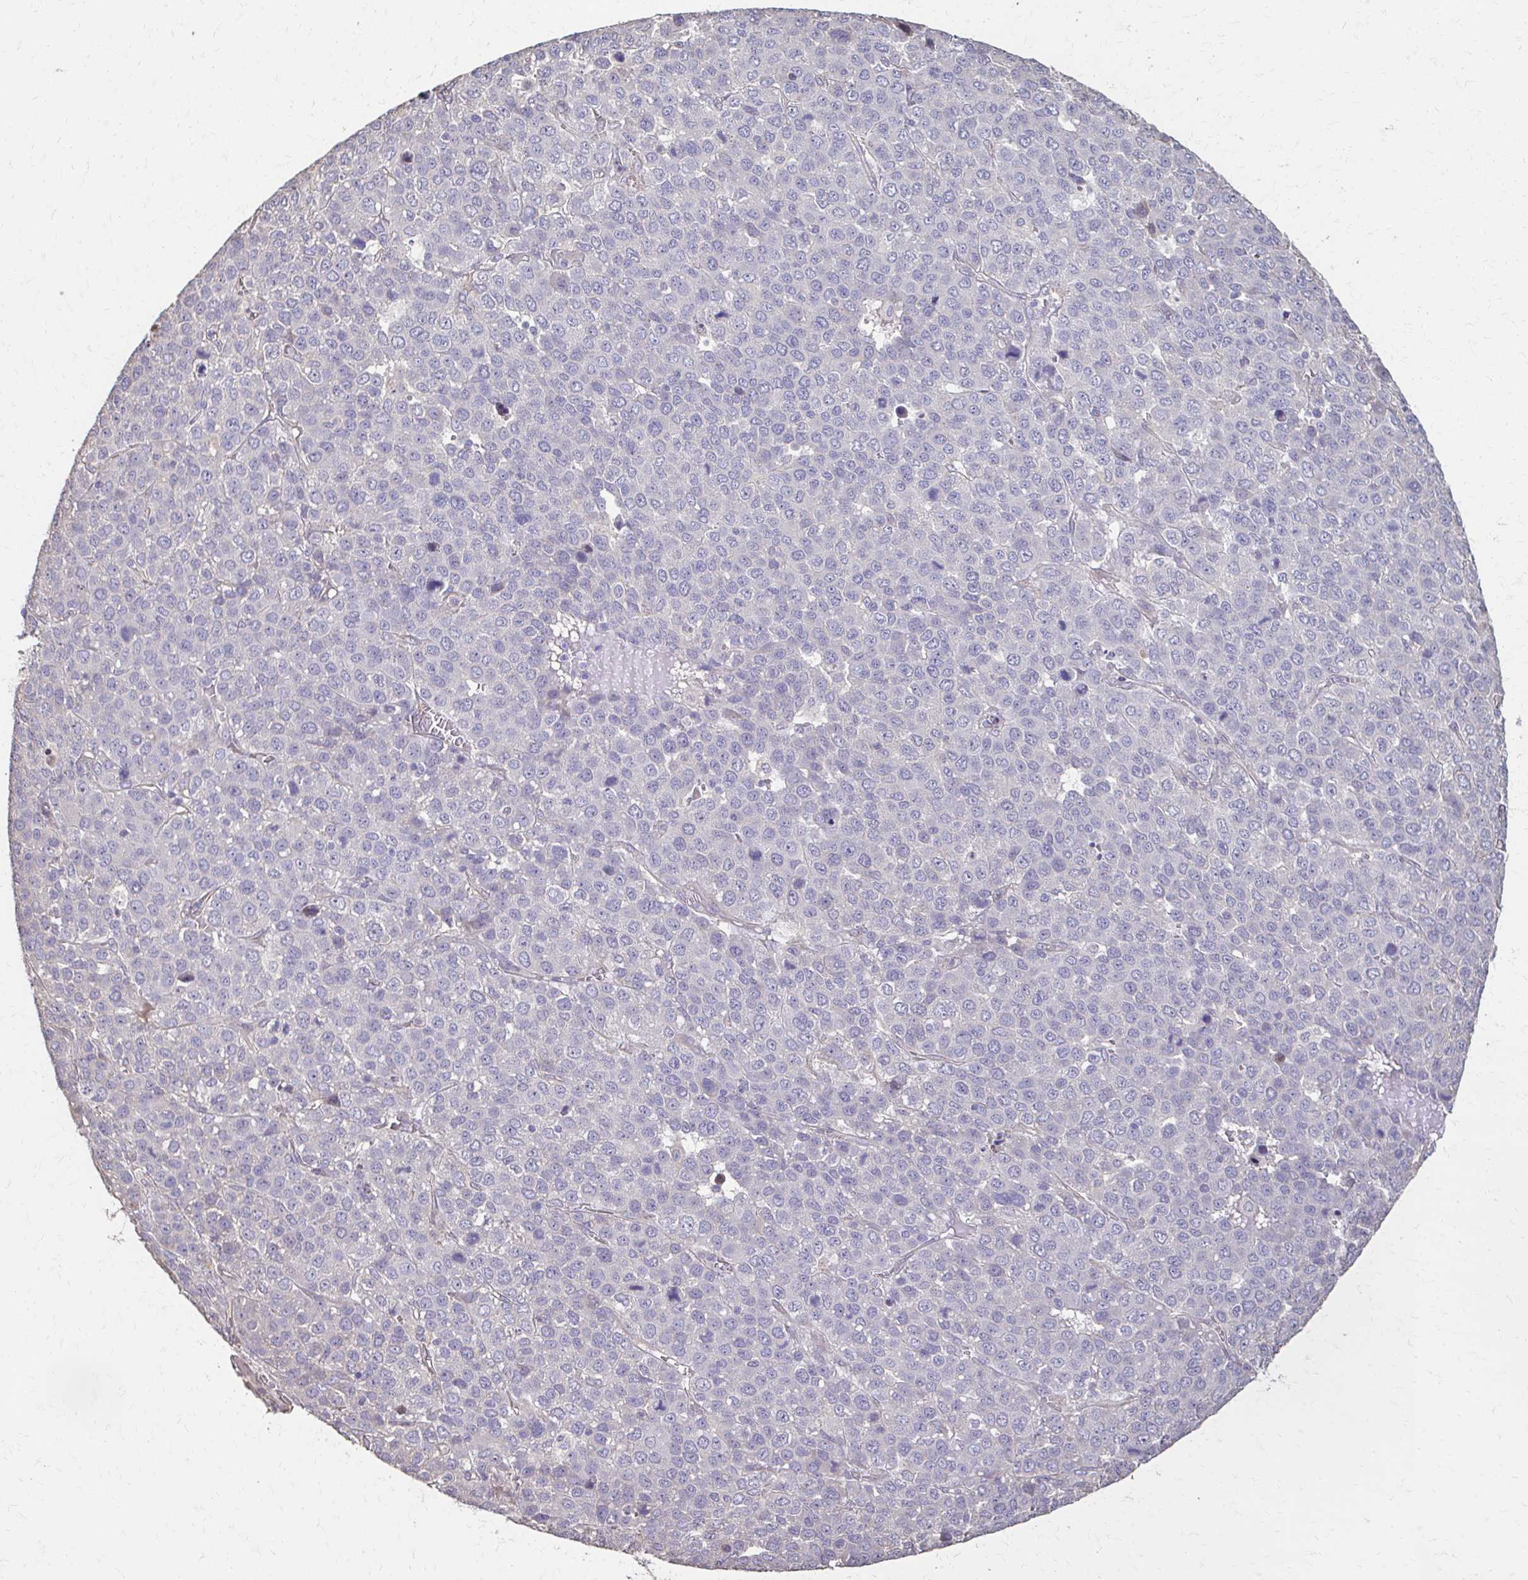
{"staining": {"intensity": "negative", "quantity": "none", "location": "none"}, "tissue": "liver cancer", "cell_type": "Tumor cells", "image_type": "cancer", "snomed": [{"axis": "morphology", "description": "Carcinoma, Hepatocellular, NOS"}, {"axis": "topography", "description": "Liver"}], "caption": "Tumor cells show no significant positivity in liver cancer.", "gene": "IL18BP", "patient": {"sex": "male", "age": 69}}